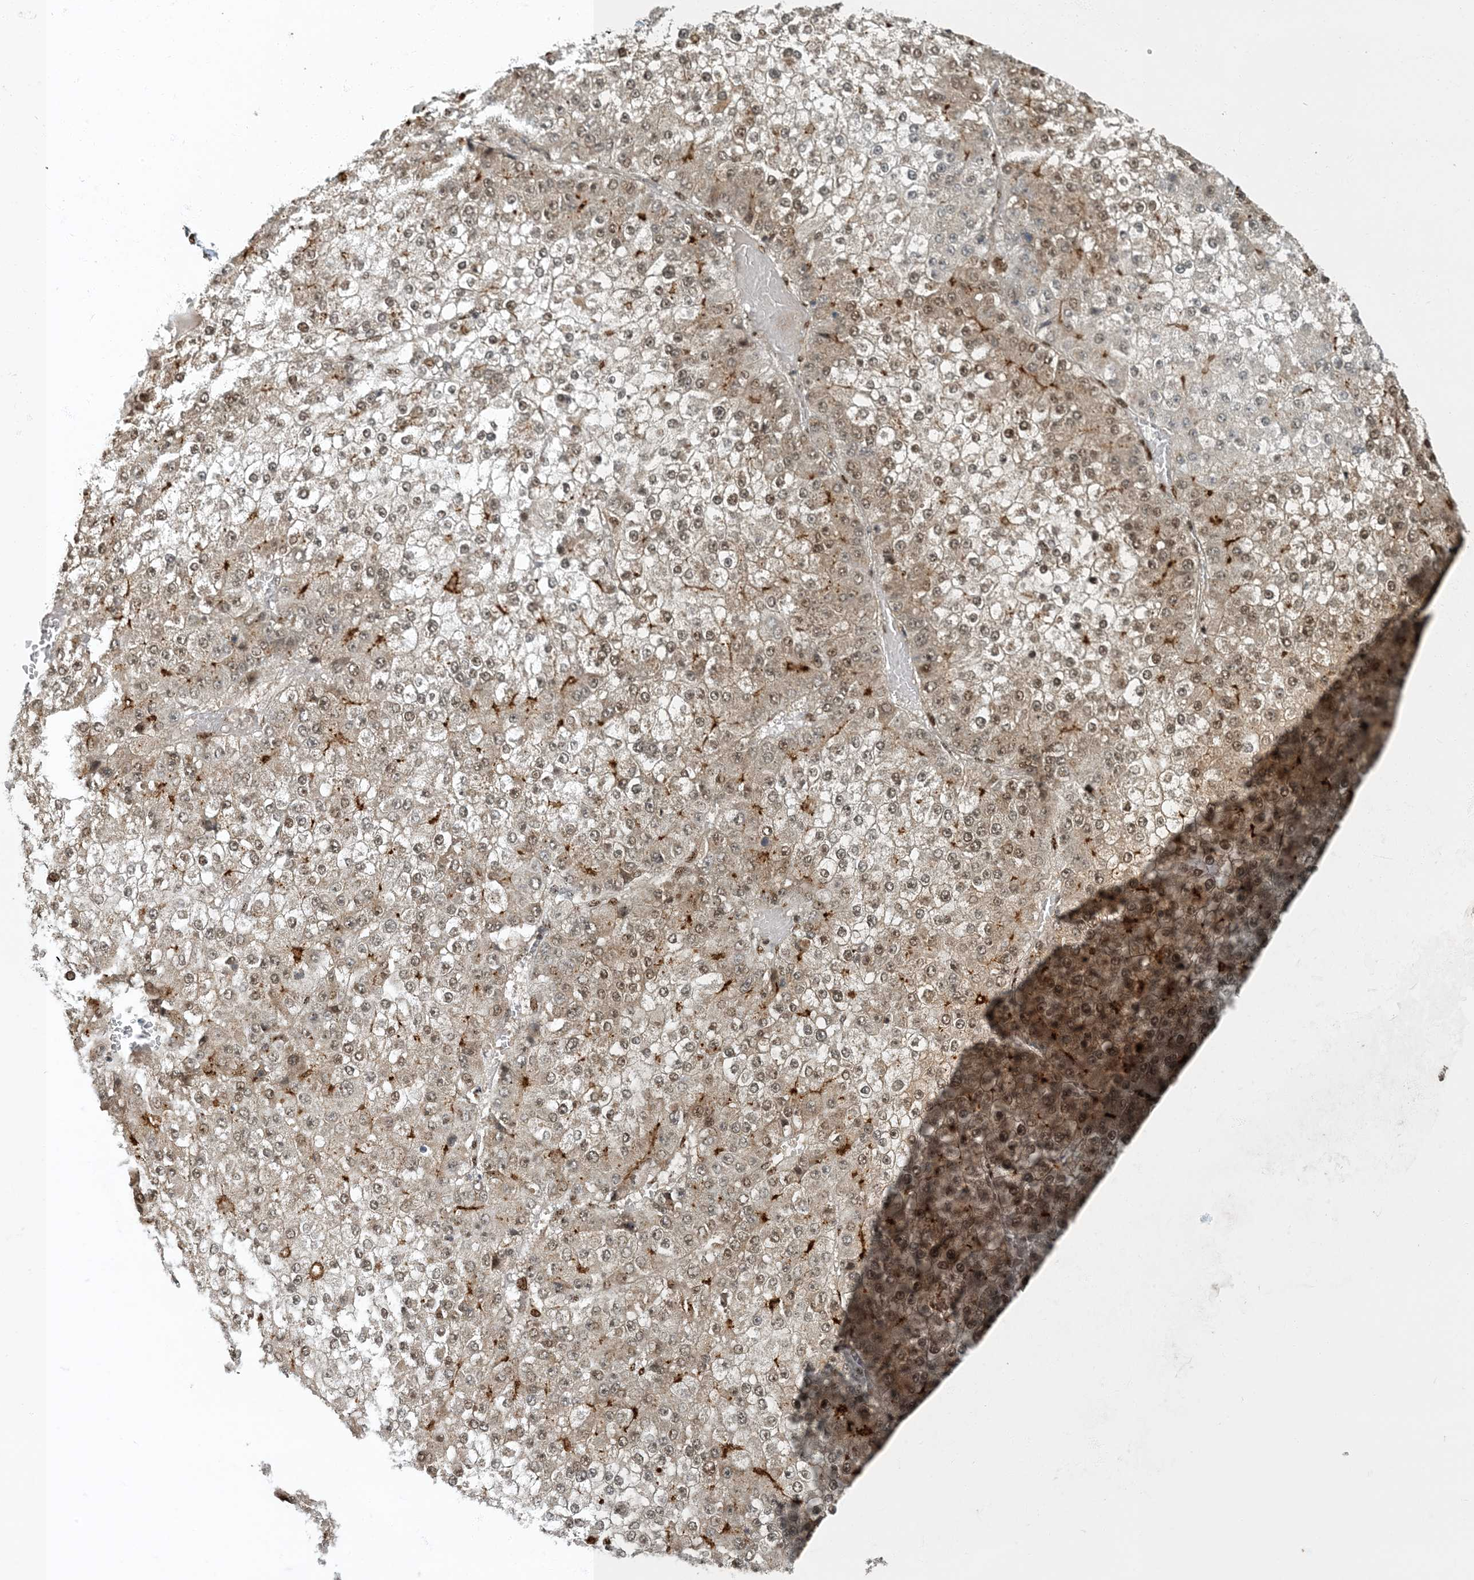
{"staining": {"intensity": "moderate", "quantity": "<25%", "location": "cytoplasmic/membranous,nuclear"}, "tissue": "liver cancer", "cell_type": "Tumor cells", "image_type": "cancer", "snomed": [{"axis": "morphology", "description": "Carcinoma, Hepatocellular, NOS"}, {"axis": "topography", "description": "Liver"}], "caption": "Human hepatocellular carcinoma (liver) stained with a protein marker displays moderate staining in tumor cells.", "gene": "MBD1", "patient": {"sex": "female", "age": 73}}